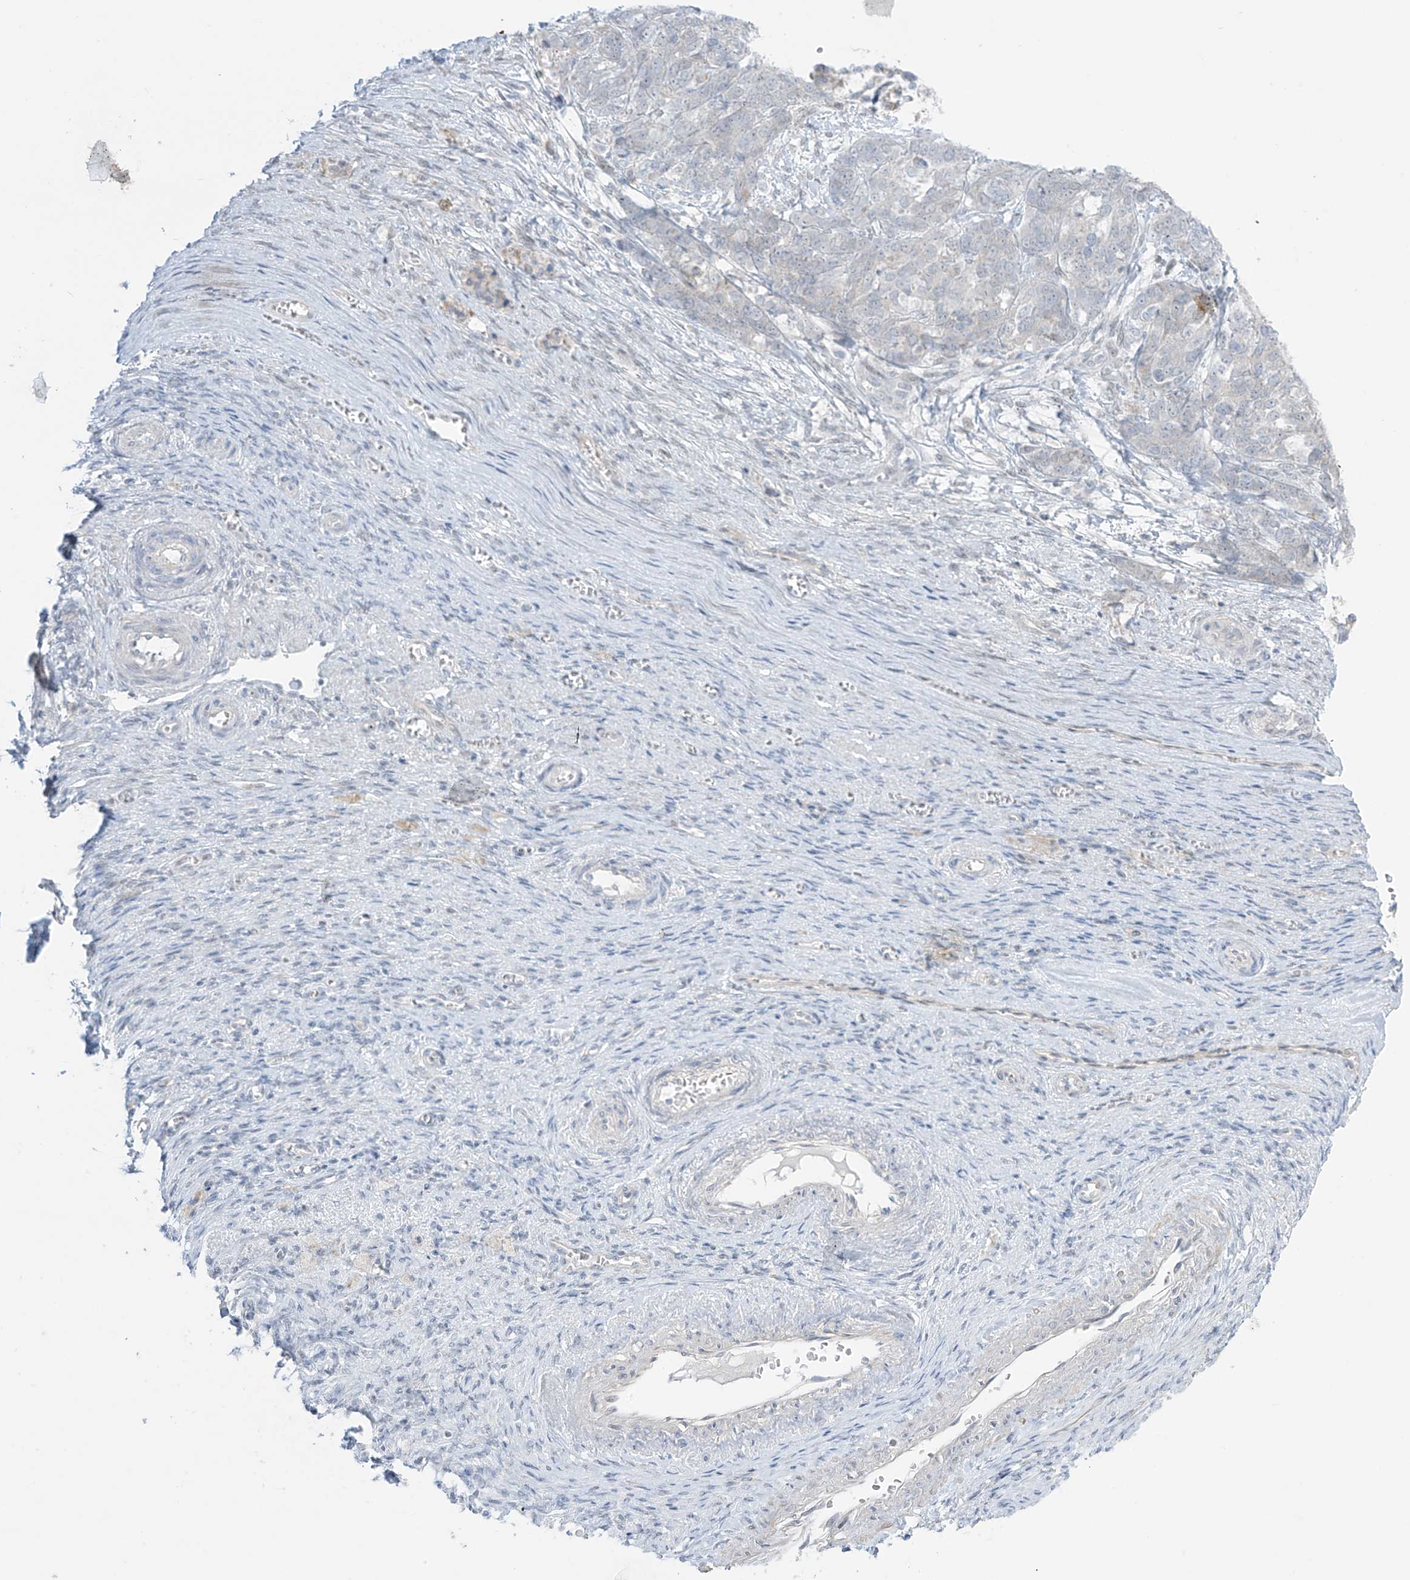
{"staining": {"intensity": "negative", "quantity": "none", "location": "none"}, "tissue": "ovarian cancer", "cell_type": "Tumor cells", "image_type": "cancer", "snomed": [{"axis": "morphology", "description": "Cystadenocarcinoma, serous, NOS"}, {"axis": "topography", "description": "Ovary"}], "caption": "IHC histopathology image of neoplastic tissue: ovarian cancer (serous cystadenocarcinoma) stained with DAB (3,3'-diaminobenzidine) exhibits no significant protein expression in tumor cells.", "gene": "ASPRV1", "patient": {"sex": "female", "age": 44}}